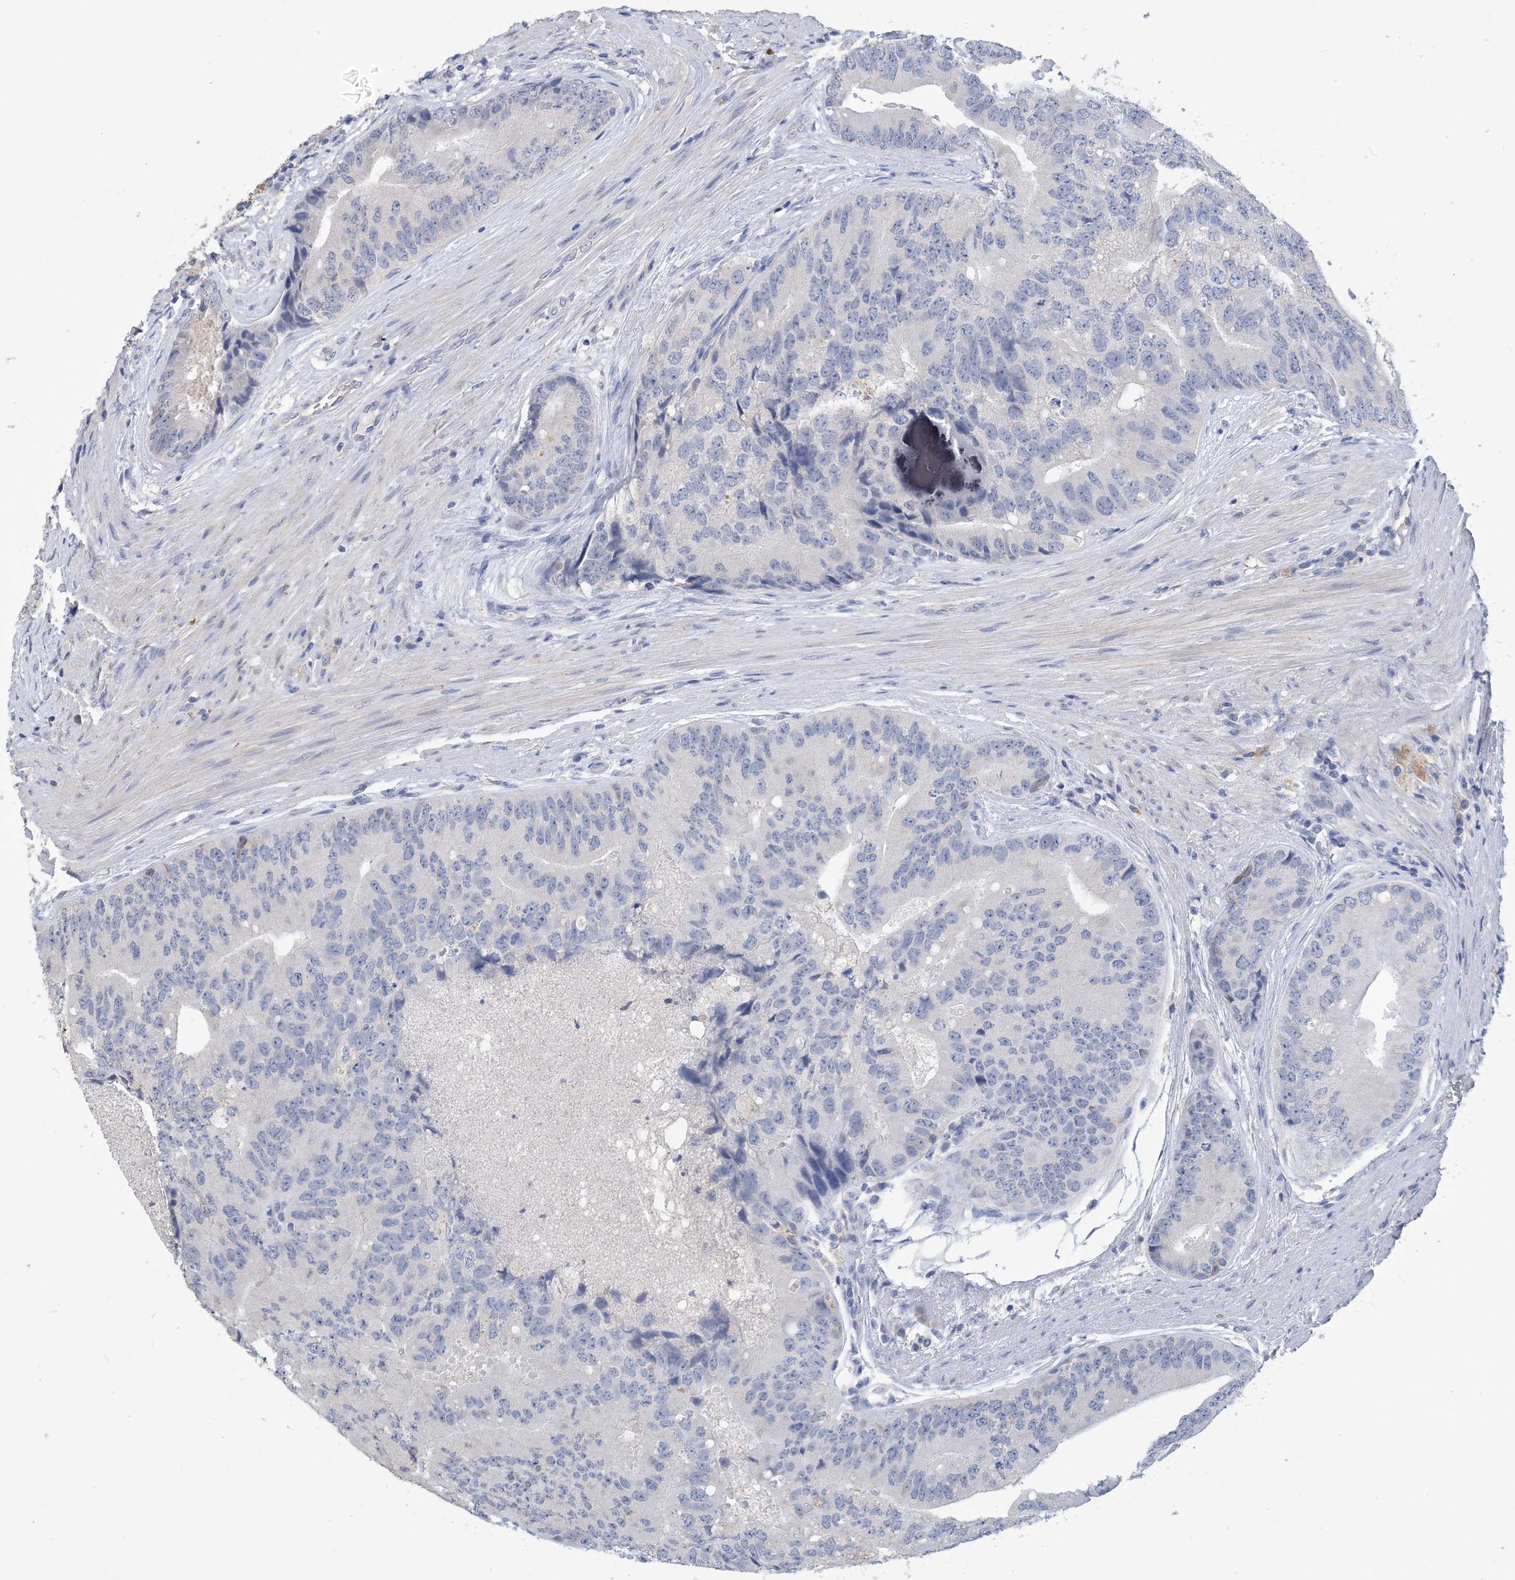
{"staining": {"intensity": "negative", "quantity": "none", "location": "none"}, "tissue": "prostate cancer", "cell_type": "Tumor cells", "image_type": "cancer", "snomed": [{"axis": "morphology", "description": "Adenocarcinoma, High grade"}, {"axis": "topography", "description": "Prostate"}], "caption": "Immunohistochemistry micrograph of neoplastic tissue: human adenocarcinoma (high-grade) (prostate) stained with DAB (3,3'-diaminobenzidine) demonstrates no significant protein staining in tumor cells. (Brightfield microscopy of DAB immunohistochemistry (IHC) at high magnification).", "gene": "DSC3", "patient": {"sex": "male", "age": 70}}